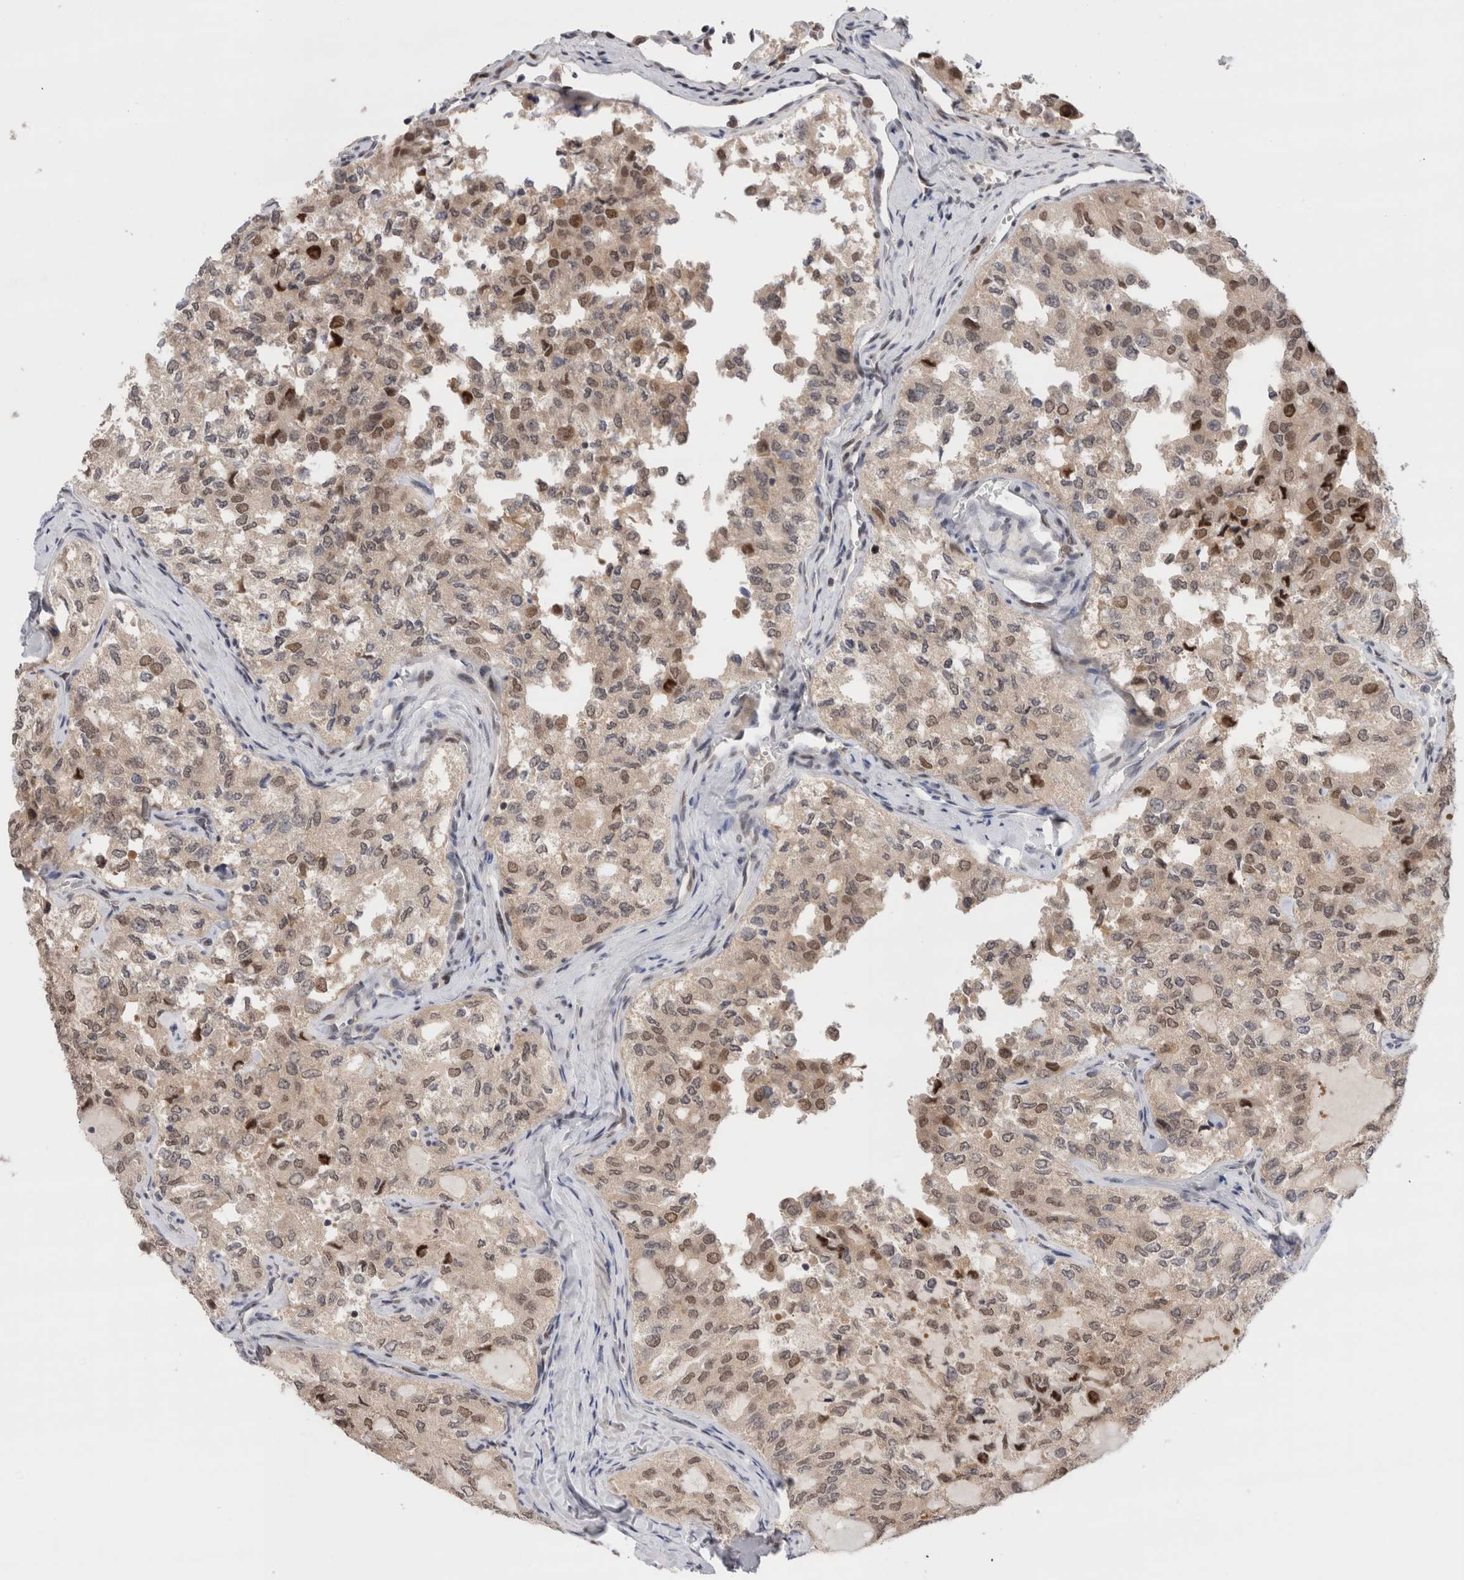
{"staining": {"intensity": "moderate", "quantity": ">75%", "location": "nuclear"}, "tissue": "thyroid cancer", "cell_type": "Tumor cells", "image_type": "cancer", "snomed": [{"axis": "morphology", "description": "Follicular adenoma carcinoma, NOS"}, {"axis": "topography", "description": "Thyroid gland"}], "caption": "The image shows immunohistochemical staining of thyroid follicular adenoma carcinoma. There is moderate nuclear expression is seen in about >75% of tumor cells. (Brightfield microscopy of DAB IHC at high magnification).", "gene": "ZNF521", "patient": {"sex": "male", "age": 75}}